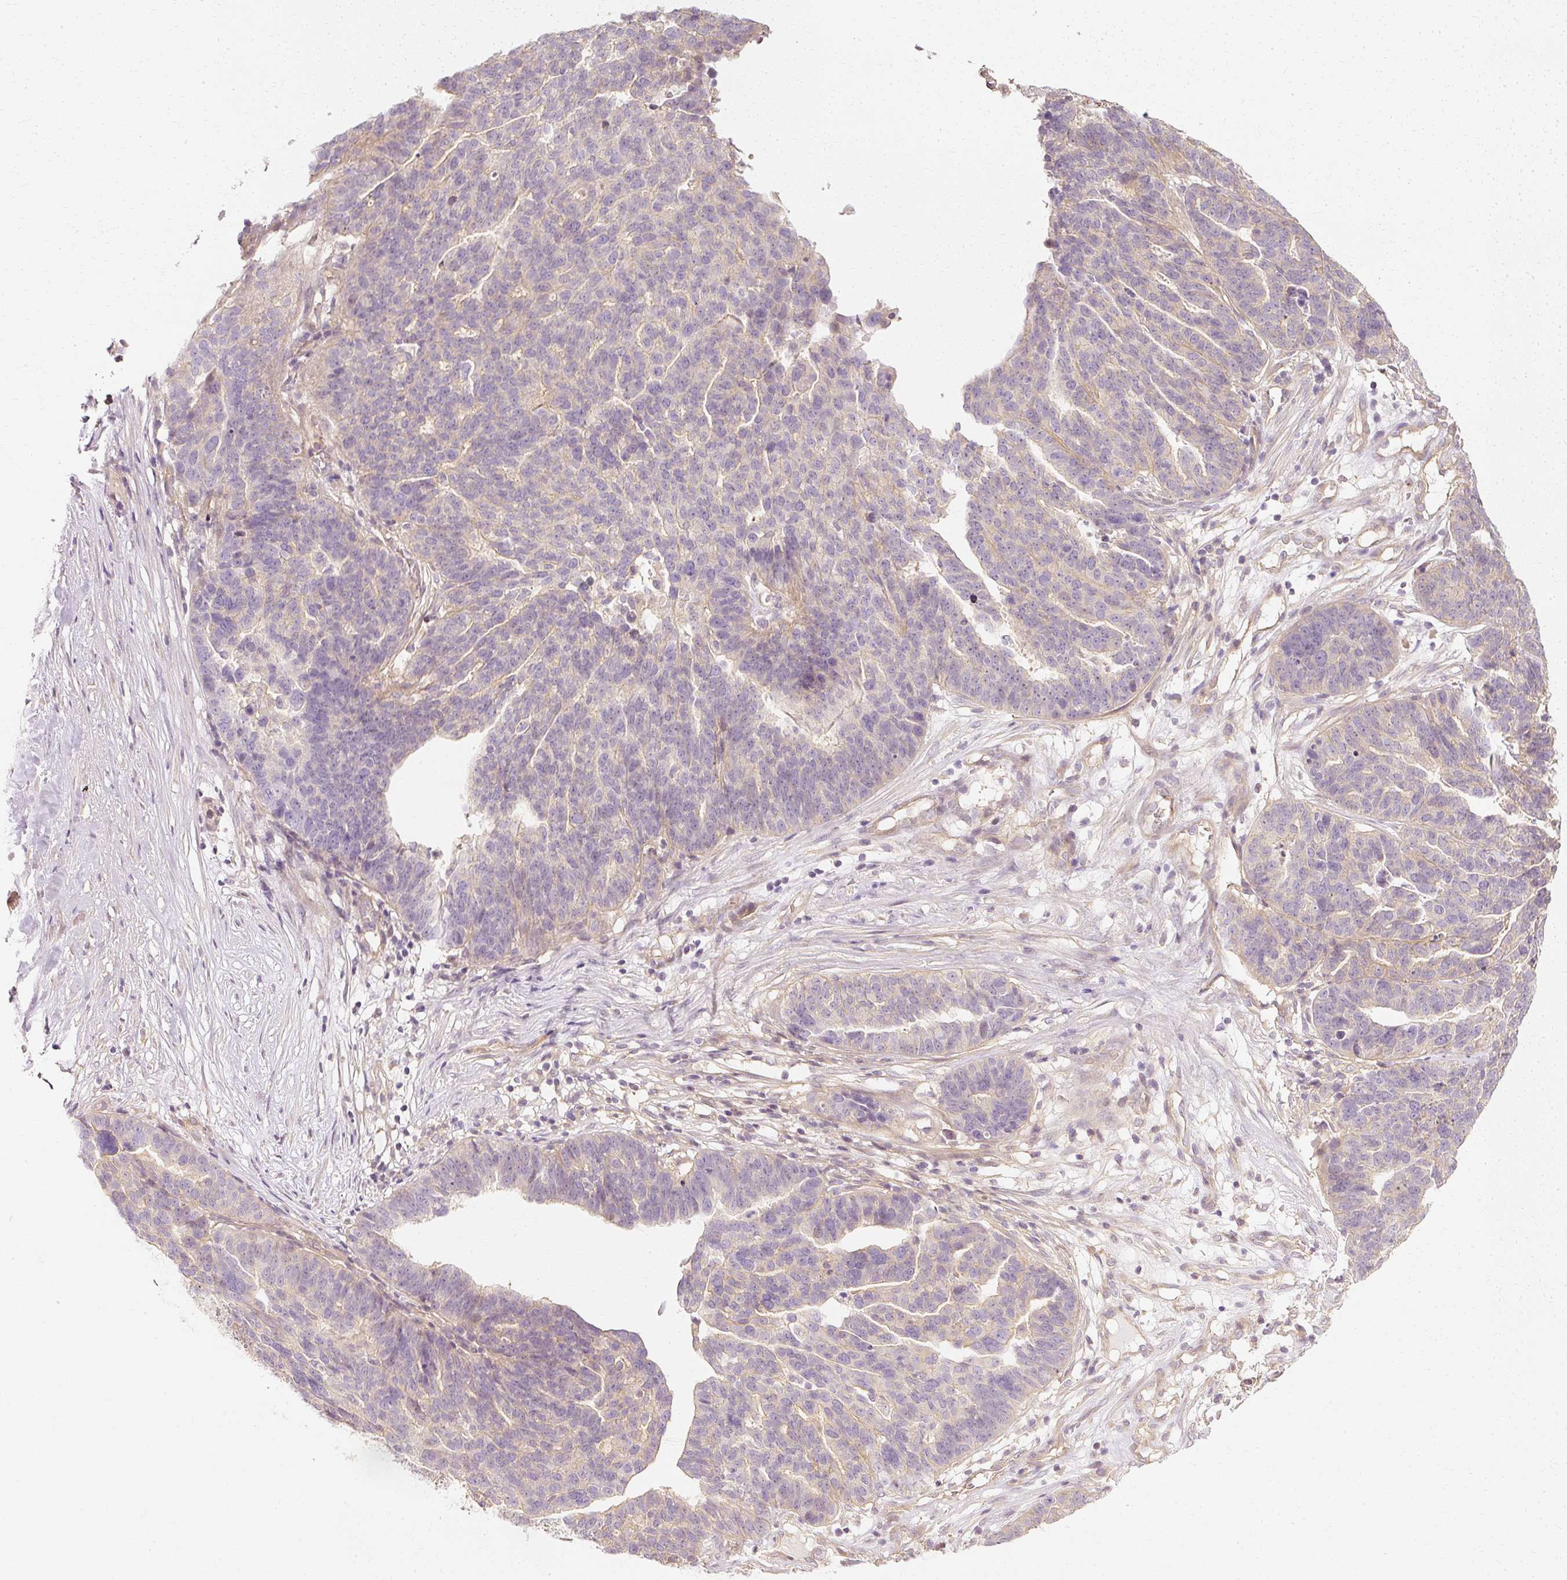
{"staining": {"intensity": "weak", "quantity": "<25%", "location": "cytoplasmic/membranous"}, "tissue": "ovarian cancer", "cell_type": "Tumor cells", "image_type": "cancer", "snomed": [{"axis": "morphology", "description": "Cystadenocarcinoma, serous, NOS"}, {"axis": "topography", "description": "Ovary"}], "caption": "Image shows no protein expression in tumor cells of ovarian cancer tissue.", "gene": "GNAQ", "patient": {"sex": "female", "age": 59}}